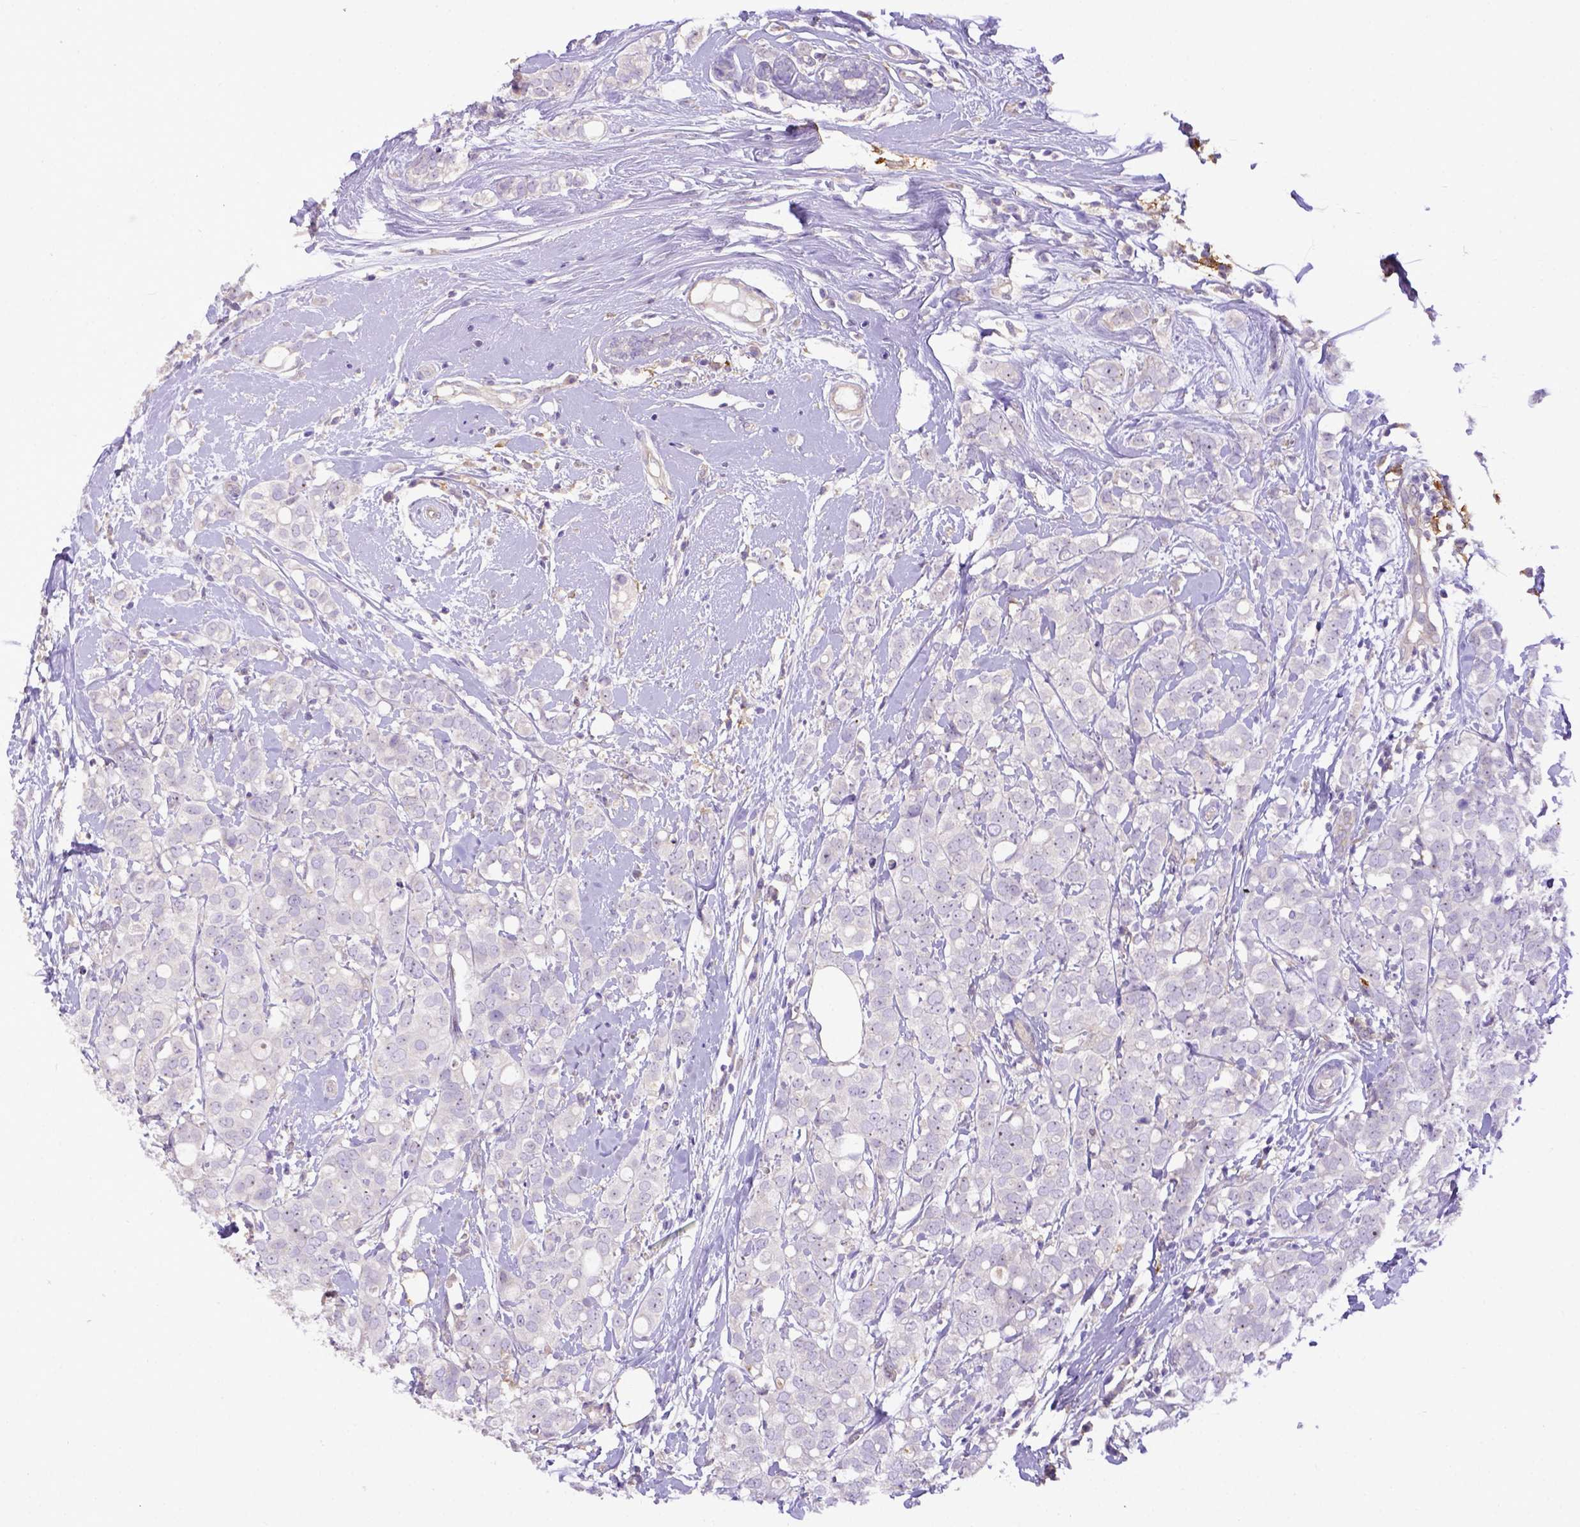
{"staining": {"intensity": "negative", "quantity": "none", "location": "none"}, "tissue": "breast cancer", "cell_type": "Tumor cells", "image_type": "cancer", "snomed": [{"axis": "morphology", "description": "Duct carcinoma"}, {"axis": "topography", "description": "Breast"}], "caption": "An image of intraductal carcinoma (breast) stained for a protein shows no brown staining in tumor cells.", "gene": "CD40", "patient": {"sex": "female", "age": 40}}